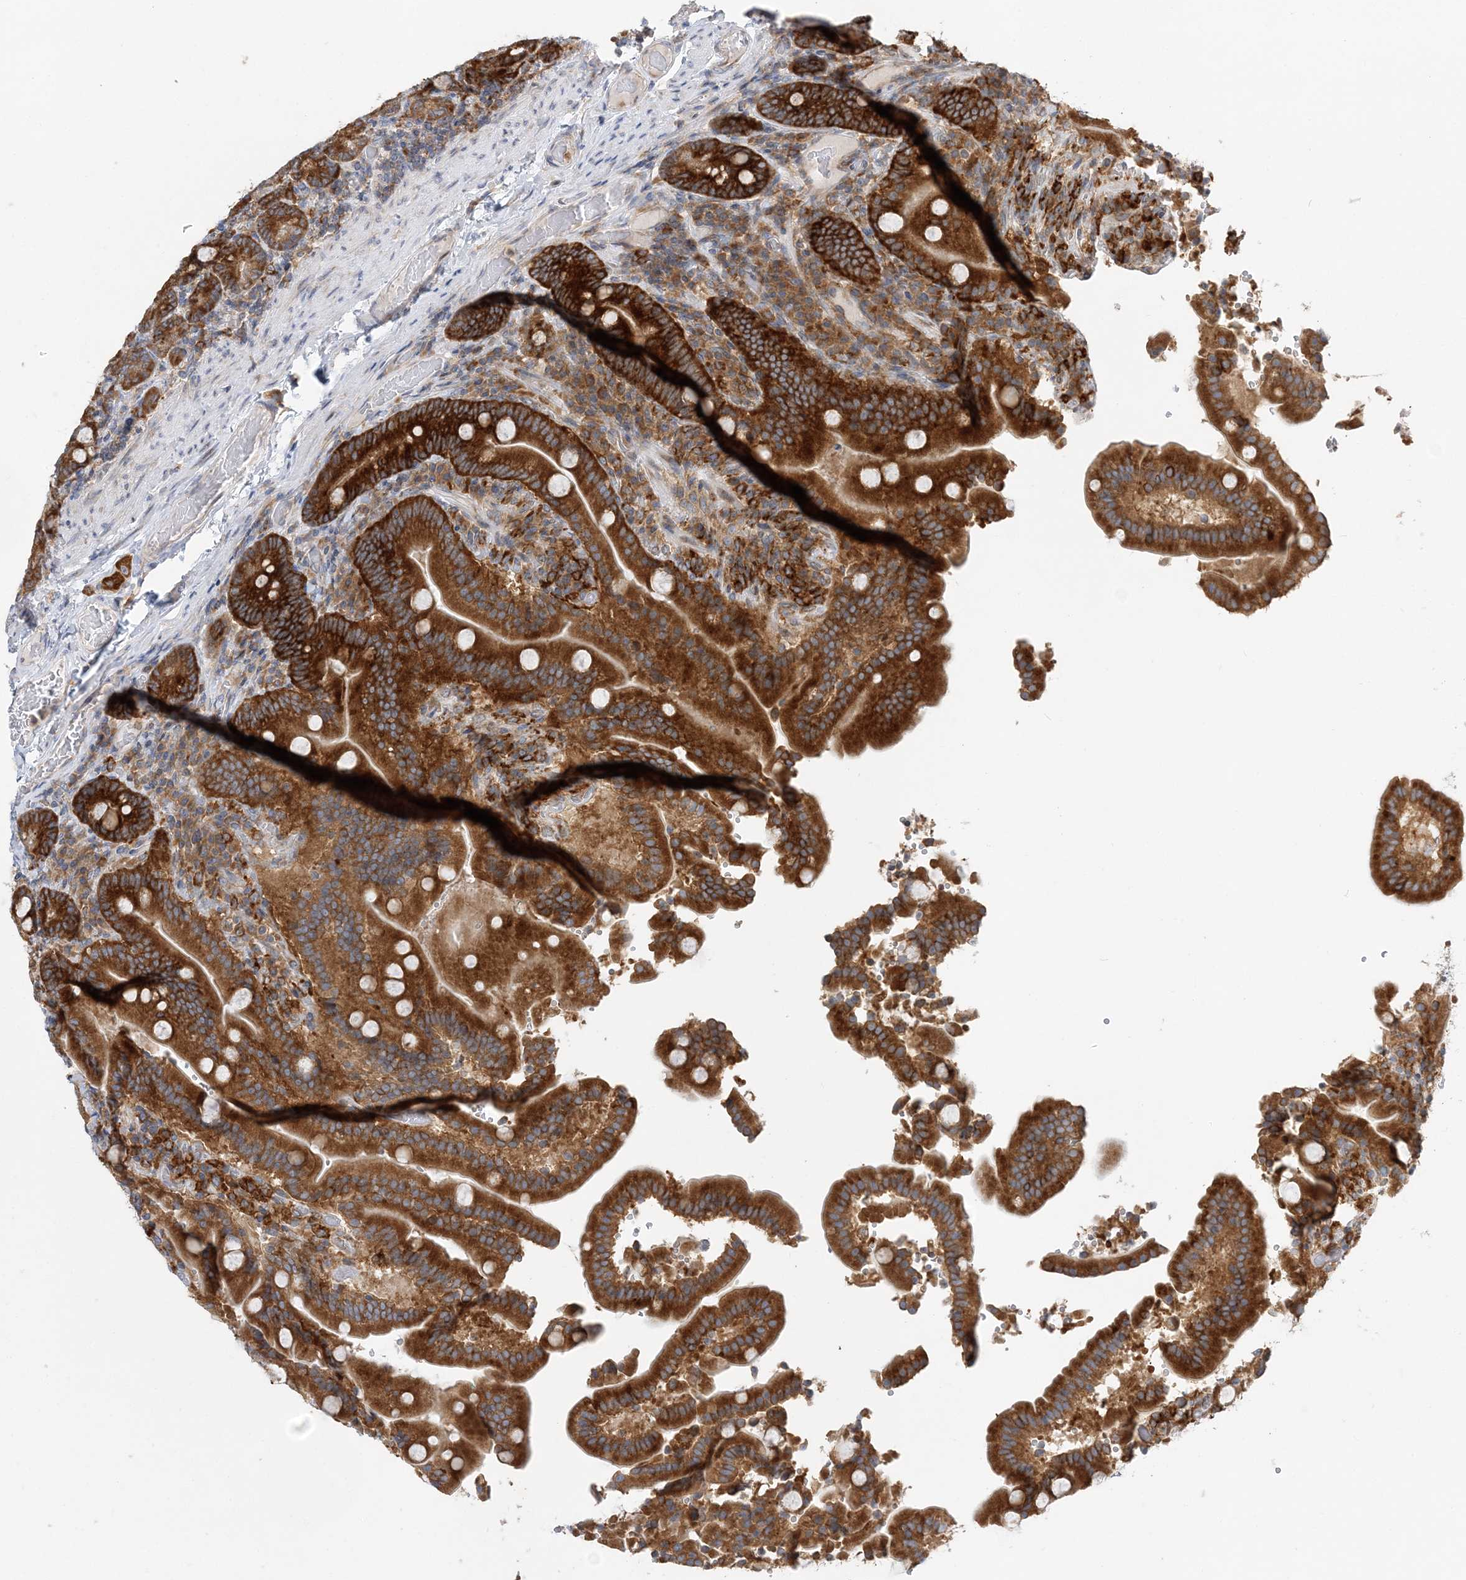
{"staining": {"intensity": "strong", "quantity": ">75%", "location": "cytoplasmic/membranous"}, "tissue": "duodenum", "cell_type": "Glandular cells", "image_type": "normal", "snomed": [{"axis": "morphology", "description": "Normal tissue, NOS"}, {"axis": "topography", "description": "Duodenum"}], "caption": "IHC micrograph of normal human duodenum stained for a protein (brown), which demonstrates high levels of strong cytoplasmic/membranous positivity in approximately >75% of glandular cells.", "gene": "LARP4B", "patient": {"sex": "female", "age": 62}}